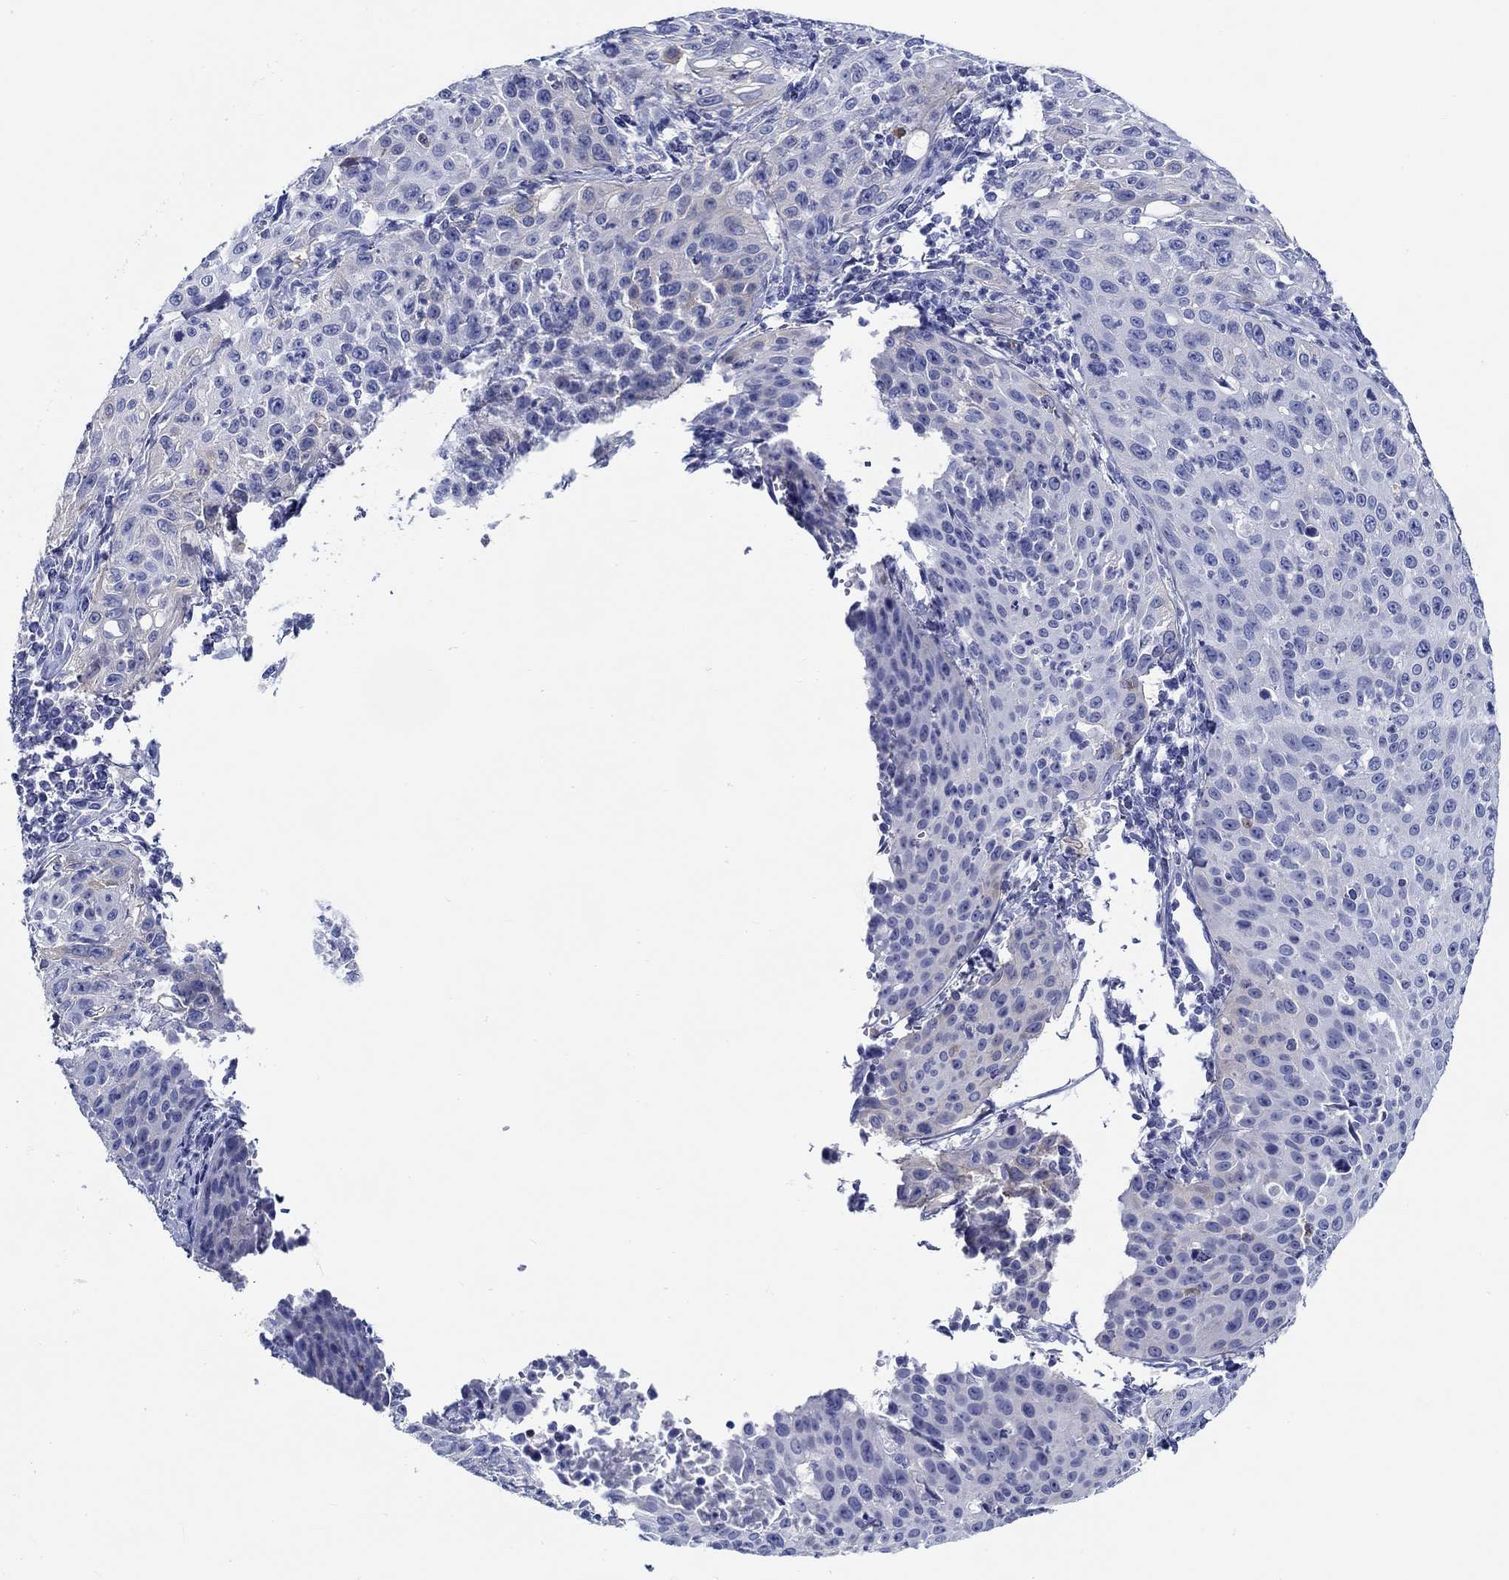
{"staining": {"intensity": "negative", "quantity": "none", "location": "none"}, "tissue": "cervical cancer", "cell_type": "Tumor cells", "image_type": "cancer", "snomed": [{"axis": "morphology", "description": "Squamous cell carcinoma, NOS"}, {"axis": "topography", "description": "Cervix"}], "caption": "Immunohistochemical staining of cervical cancer (squamous cell carcinoma) shows no significant positivity in tumor cells.", "gene": "FBXO2", "patient": {"sex": "female", "age": 26}}